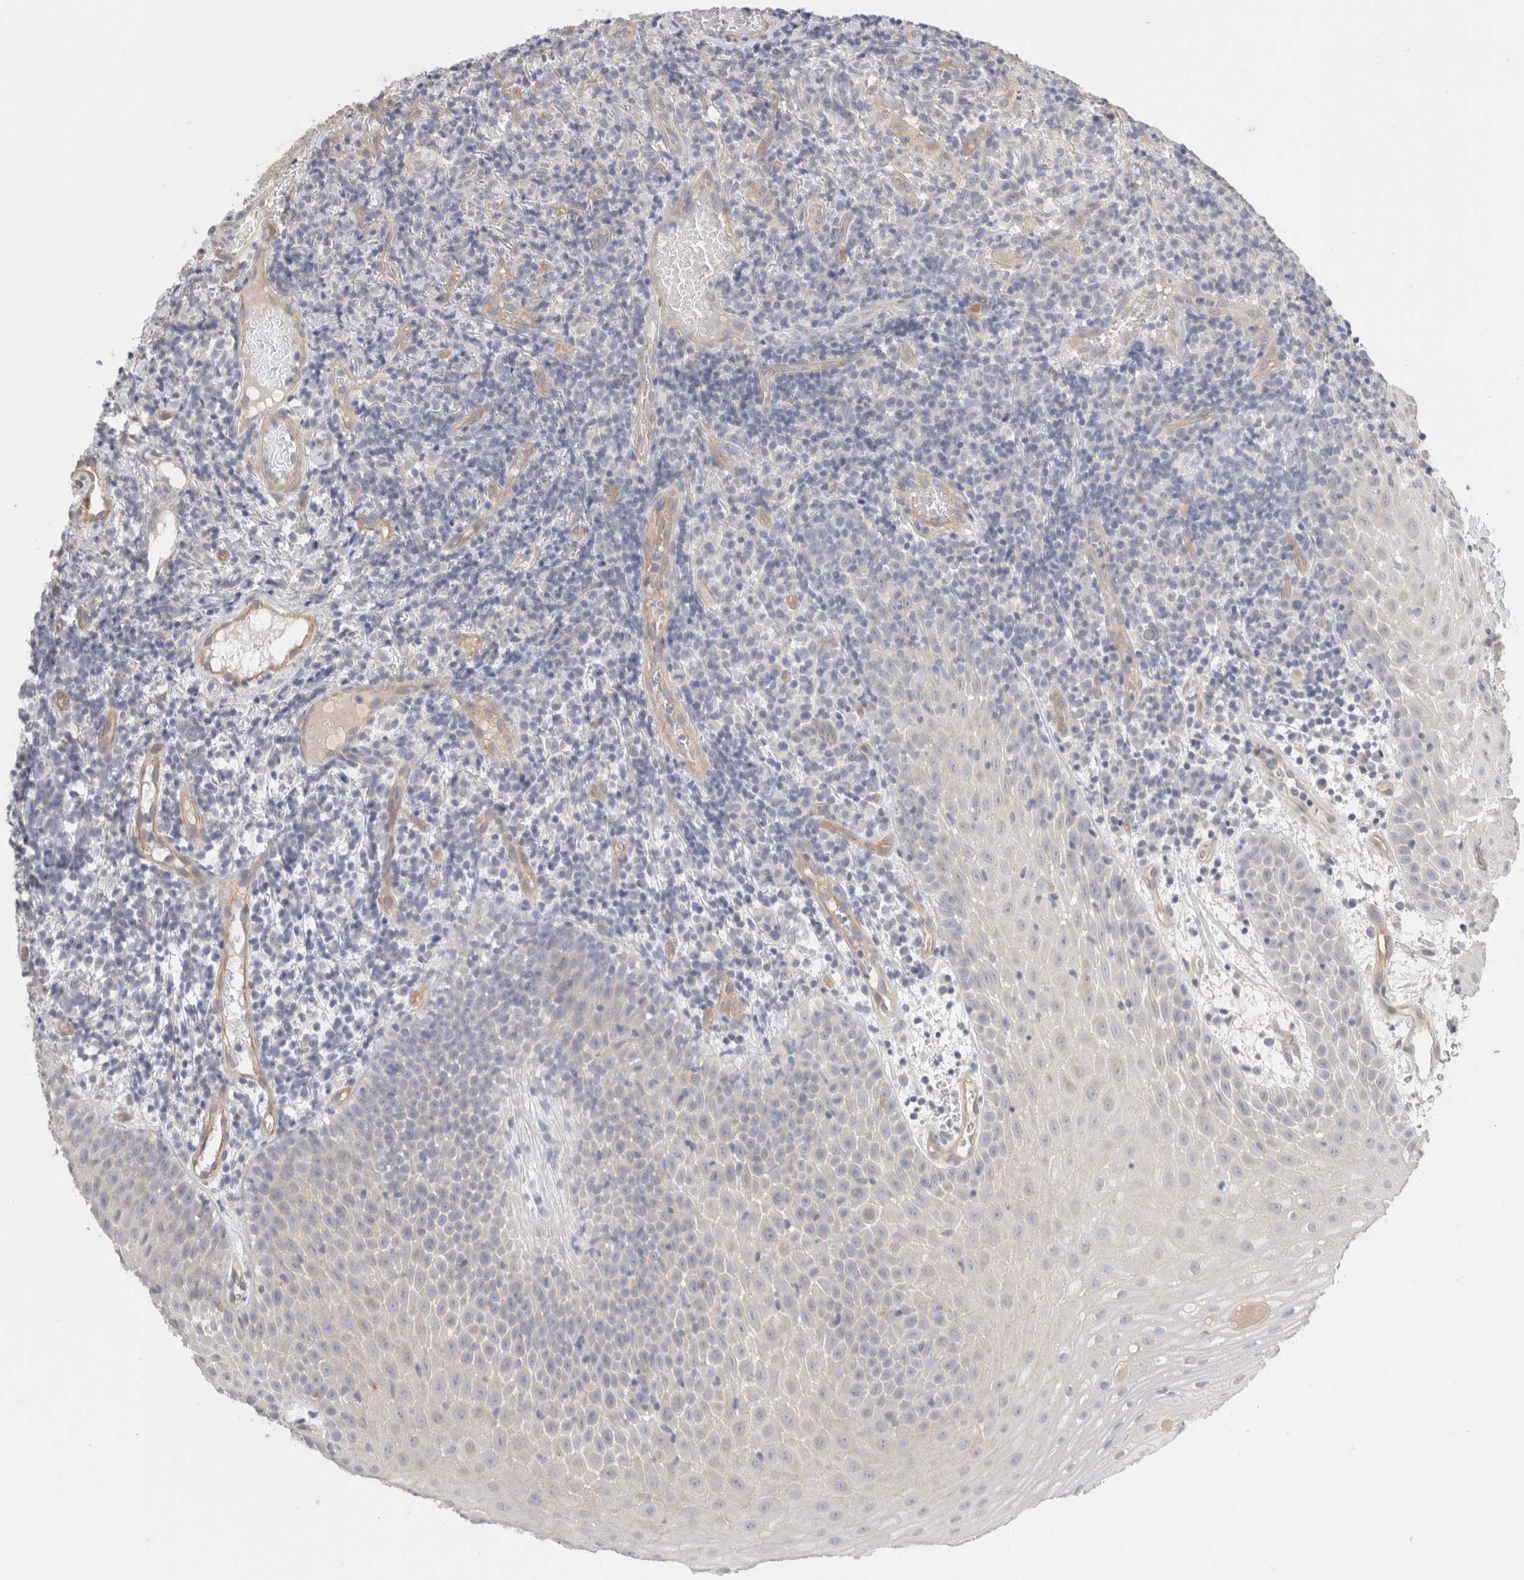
{"staining": {"intensity": "negative", "quantity": "none", "location": "none"}, "tissue": "oral mucosa", "cell_type": "Squamous epithelial cells", "image_type": "normal", "snomed": [{"axis": "morphology", "description": "Normal tissue, NOS"}, {"axis": "topography", "description": "Oral tissue"}], "caption": "The immunohistochemistry (IHC) micrograph has no significant positivity in squamous epithelial cells of oral mucosa. The staining was performed using DAB to visualize the protein expression in brown, while the nuclei were stained in blue with hematoxylin (Magnification: 20x).", "gene": "RASAL2", "patient": {"sex": "male", "age": 60}}